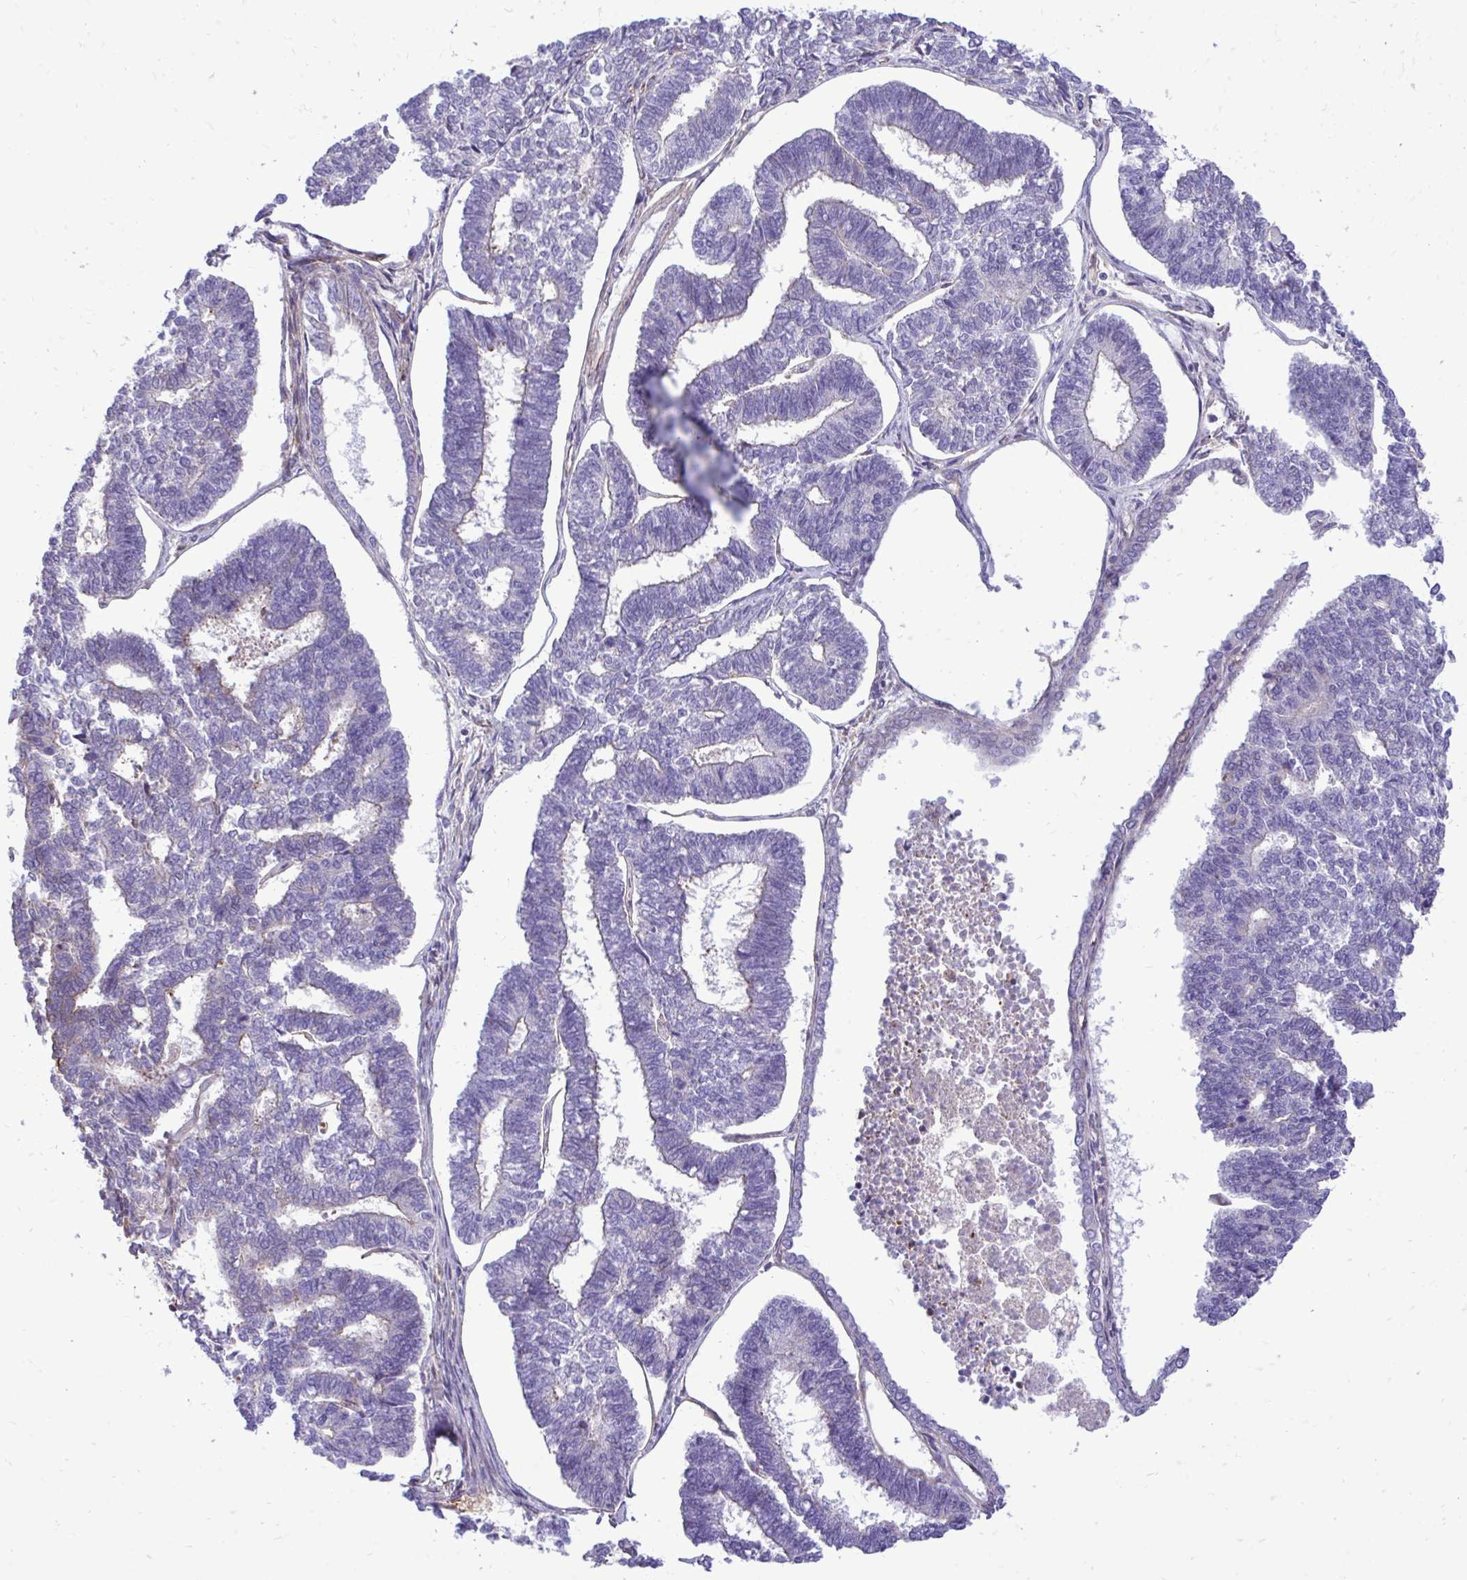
{"staining": {"intensity": "negative", "quantity": "none", "location": "none"}, "tissue": "endometrial cancer", "cell_type": "Tumor cells", "image_type": "cancer", "snomed": [{"axis": "morphology", "description": "Adenocarcinoma, NOS"}, {"axis": "topography", "description": "Endometrium"}], "caption": "The image demonstrates no staining of tumor cells in endometrial cancer.", "gene": "ATP13A2", "patient": {"sex": "female", "age": 70}}